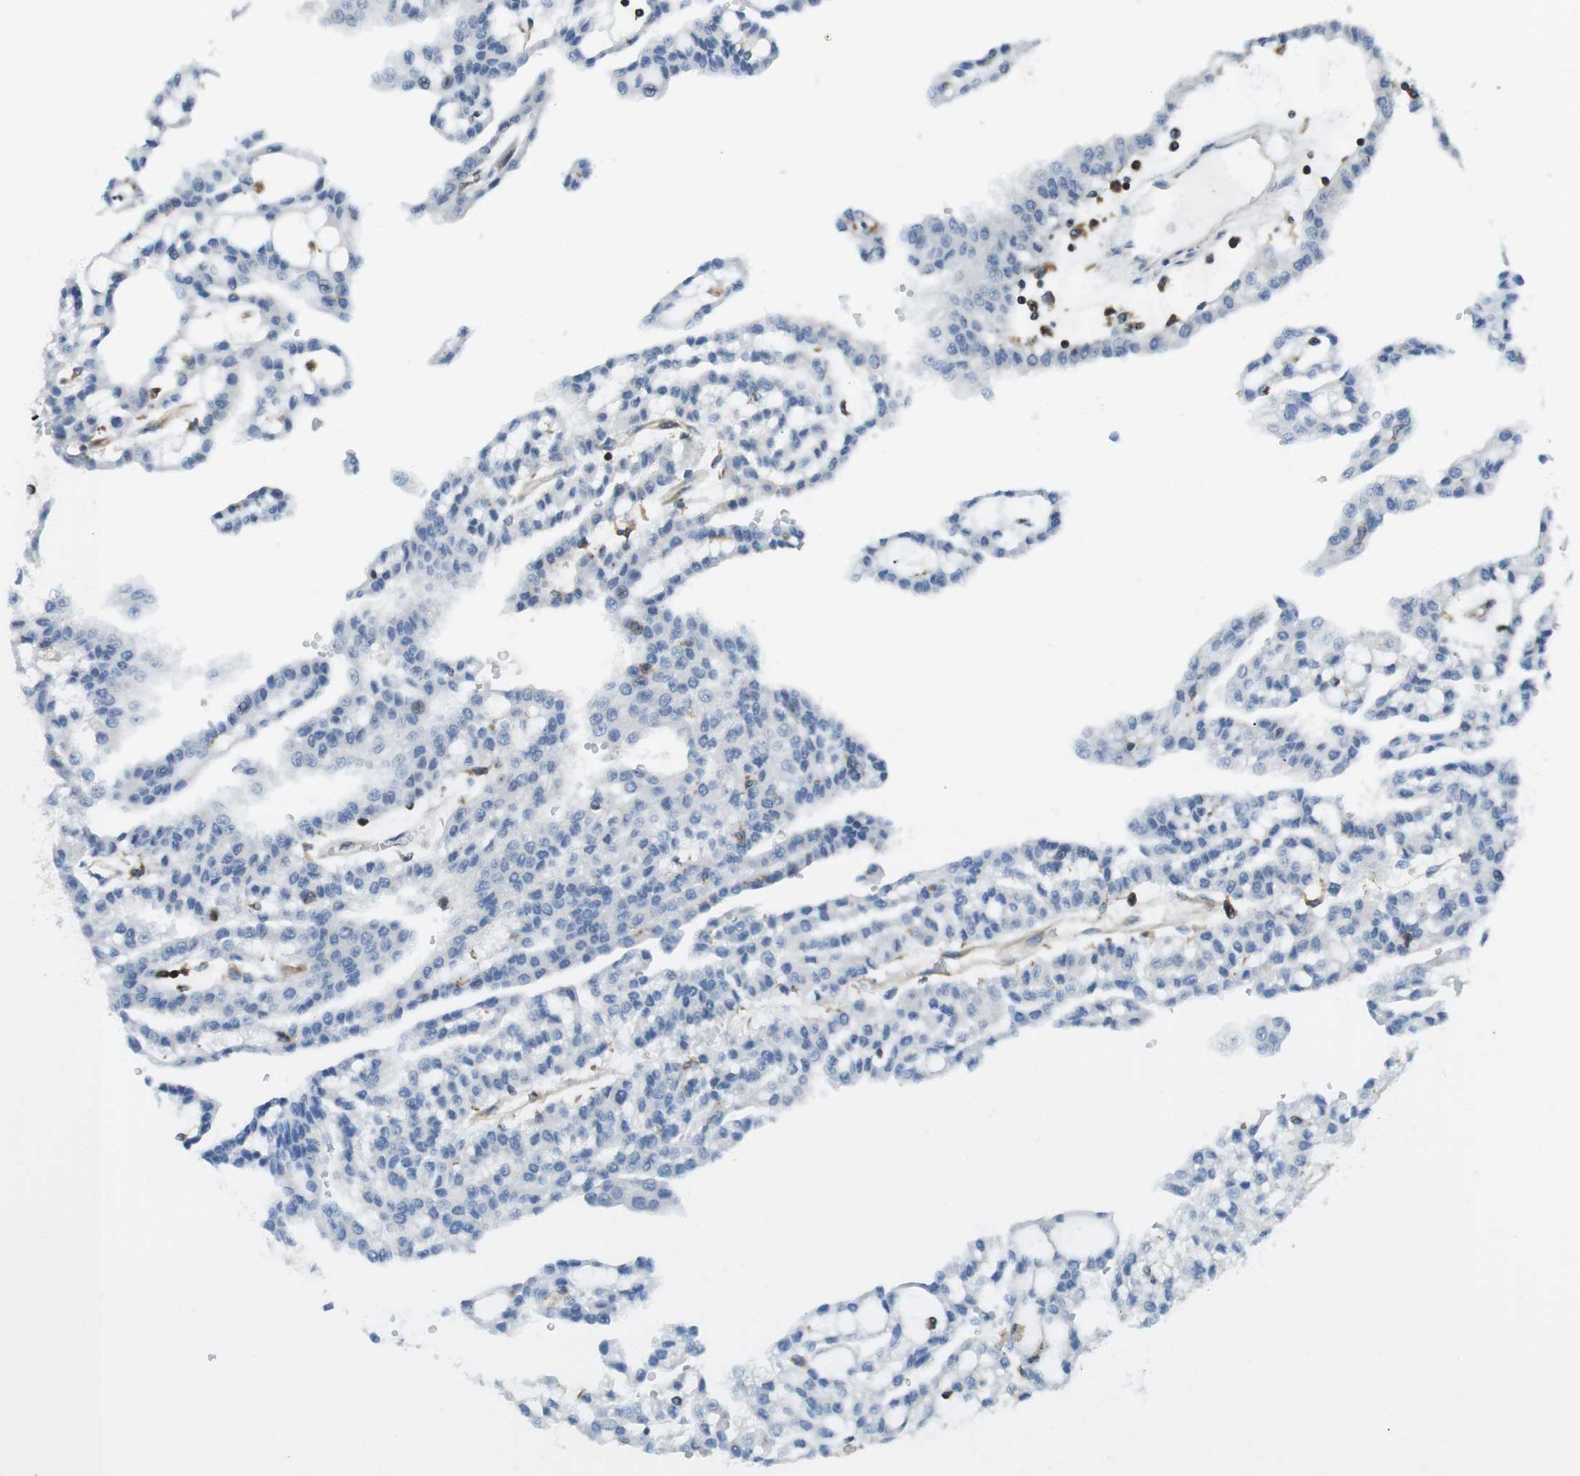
{"staining": {"intensity": "negative", "quantity": "none", "location": "none"}, "tissue": "renal cancer", "cell_type": "Tumor cells", "image_type": "cancer", "snomed": [{"axis": "morphology", "description": "Adenocarcinoma, NOS"}, {"axis": "topography", "description": "Kidney"}], "caption": "Tumor cells show no significant protein expression in renal cancer (adenocarcinoma). (Brightfield microscopy of DAB (3,3'-diaminobenzidine) immunohistochemistry at high magnification).", "gene": "STK10", "patient": {"sex": "male", "age": 63}}